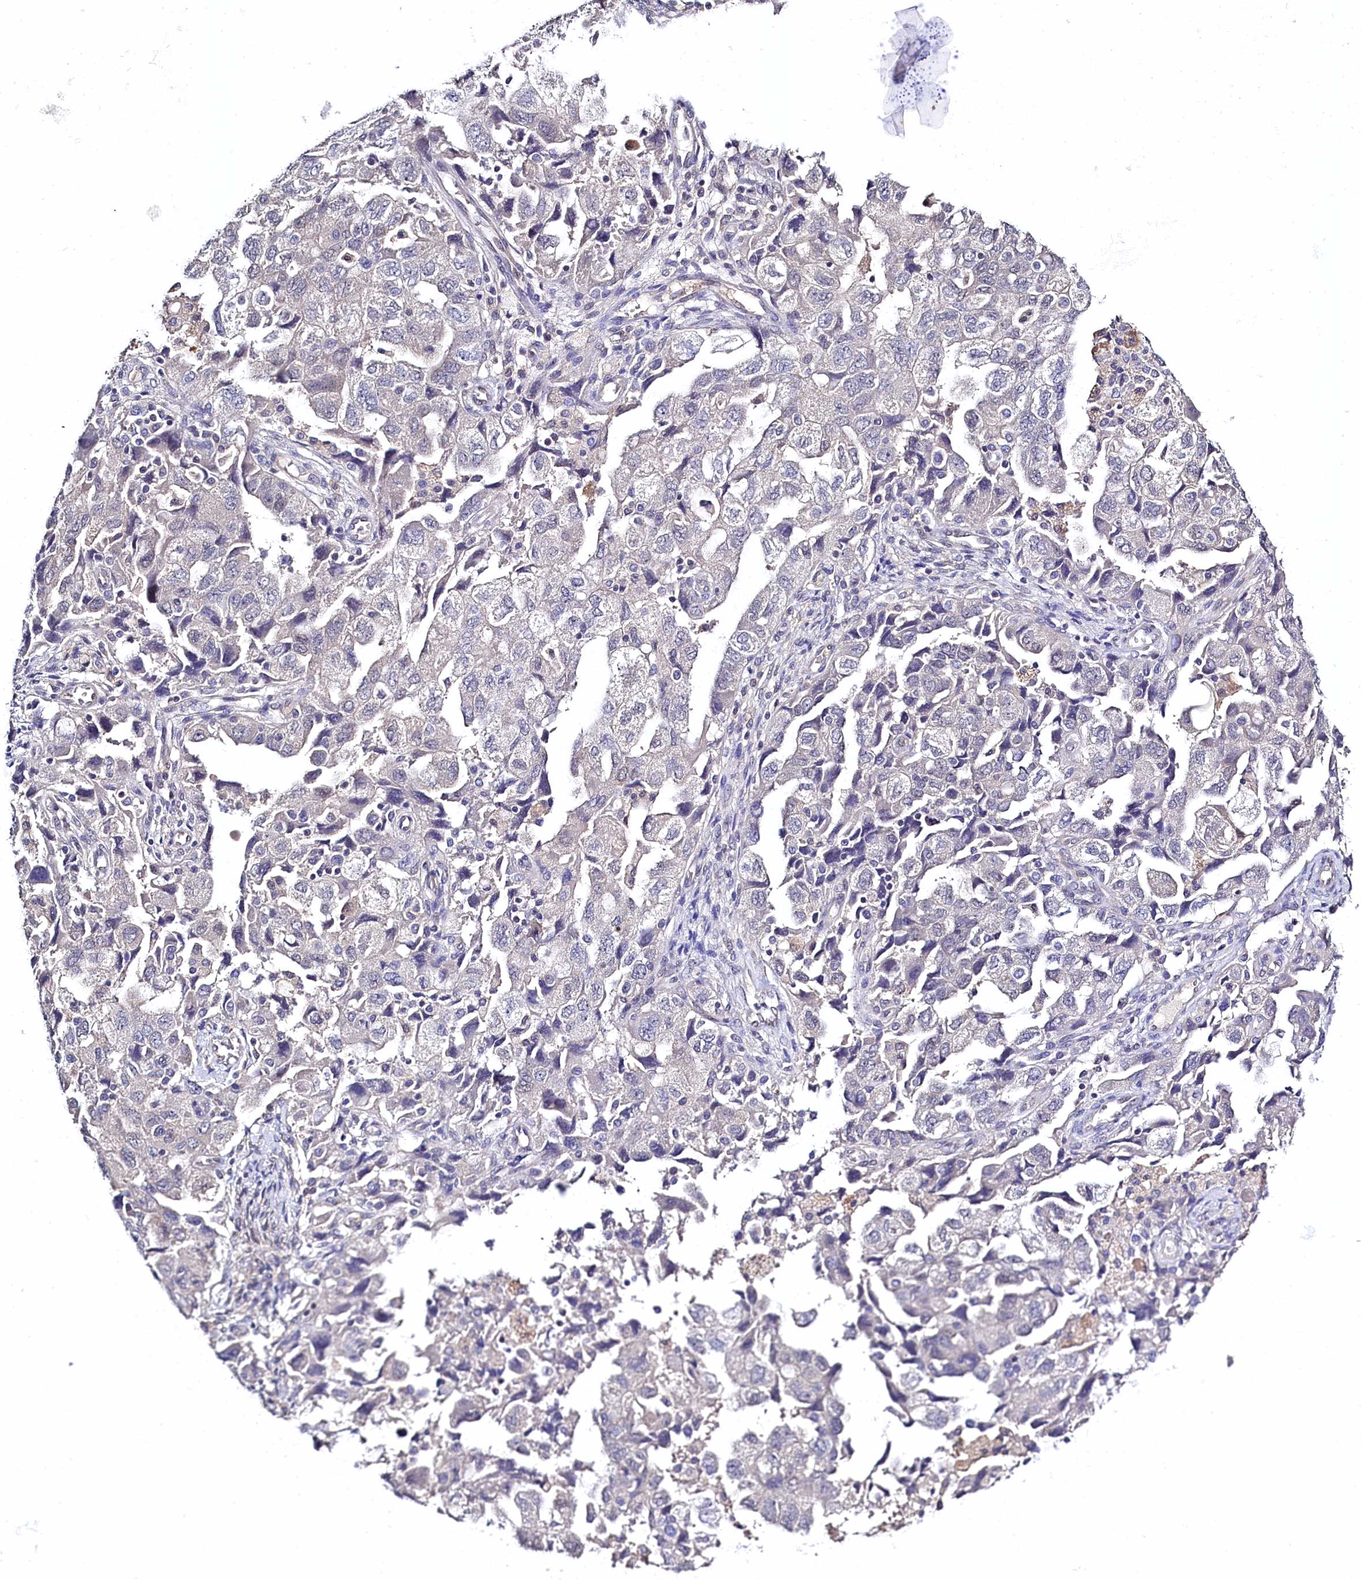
{"staining": {"intensity": "negative", "quantity": "none", "location": "none"}, "tissue": "ovarian cancer", "cell_type": "Tumor cells", "image_type": "cancer", "snomed": [{"axis": "morphology", "description": "Carcinoma, NOS"}, {"axis": "morphology", "description": "Cystadenocarcinoma, serous, NOS"}, {"axis": "topography", "description": "Ovary"}], "caption": "This micrograph is of ovarian cancer (serous cystadenocarcinoma) stained with IHC to label a protein in brown with the nuclei are counter-stained blue. There is no positivity in tumor cells.", "gene": "C11orf54", "patient": {"sex": "female", "age": 69}}